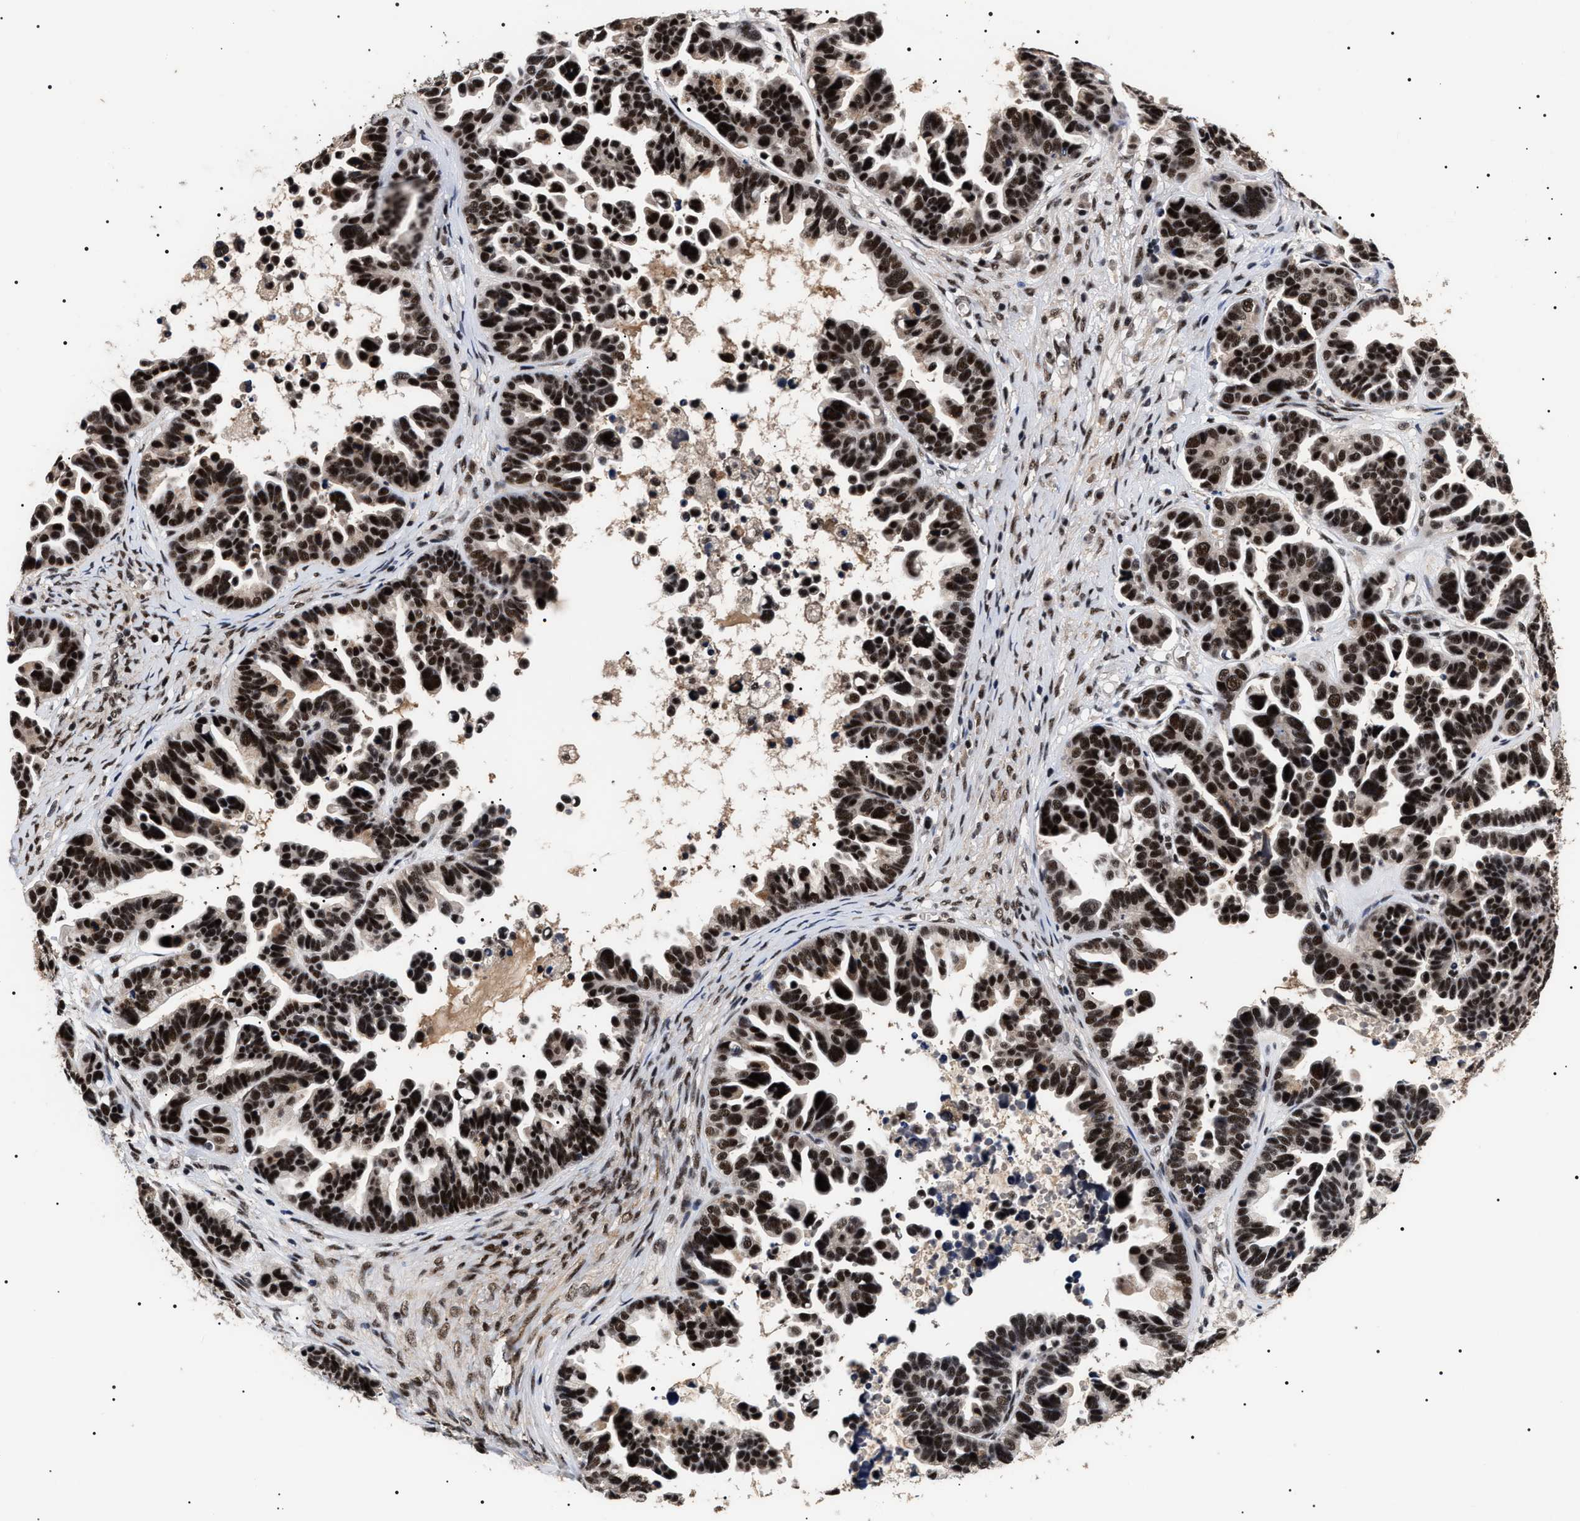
{"staining": {"intensity": "strong", "quantity": ">75%", "location": "nuclear"}, "tissue": "ovarian cancer", "cell_type": "Tumor cells", "image_type": "cancer", "snomed": [{"axis": "morphology", "description": "Cystadenocarcinoma, serous, NOS"}, {"axis": "topography", "description": "Ovary"}], "caption": "Strong nuclear staining for a protein is seen in approximately >75% of tumor cells of serous cystadenocarcinoma (ovarian) using immunohistochemistry.", "gene": "CAAP1", "patient": {"sex": "female", "age": 56}}